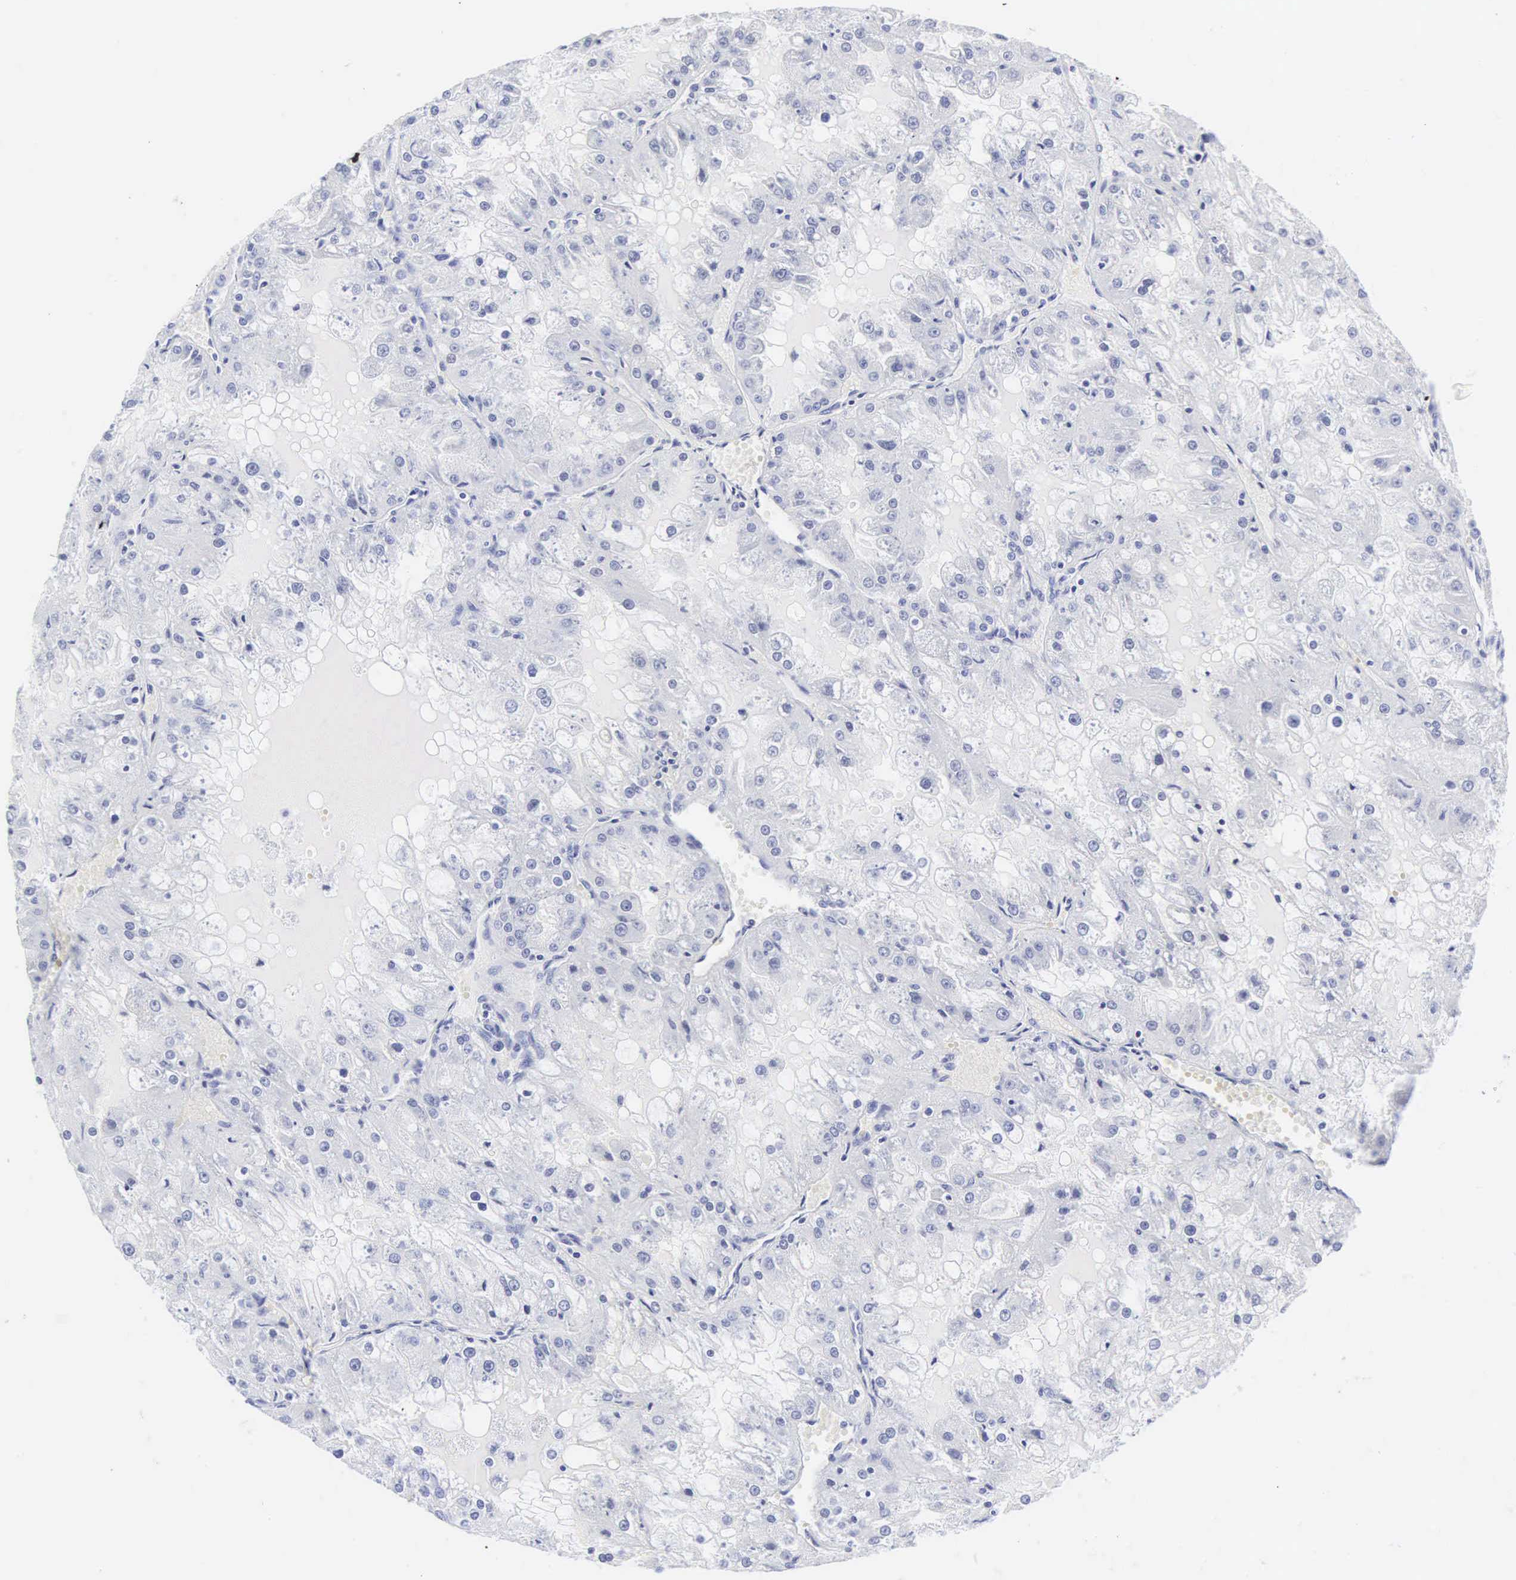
{"staining": {"intensity": "negative", "quantity": "none", "location": "none"}, "tissue": "renal cancer", "cell_type": "Tumor cells", "image_type": "cancer", "snomed": [{"axis": "morphology", "description": "Adenocarcinoma, NOS"}, {"axis": "topography", "description": "Kidney"}], "caption": "A high-resolution histopathology image shows IHC staining of renal adenocarcinoma, which demonstrates no significant expression in tumor cells. Brightfield microscopy of immunohistochemistry stained with DAB (brown) and hematoxylin (blue), captured at high magnification.", "gene": "CGB3", "patient": {"sex": "female", "age": 74}}